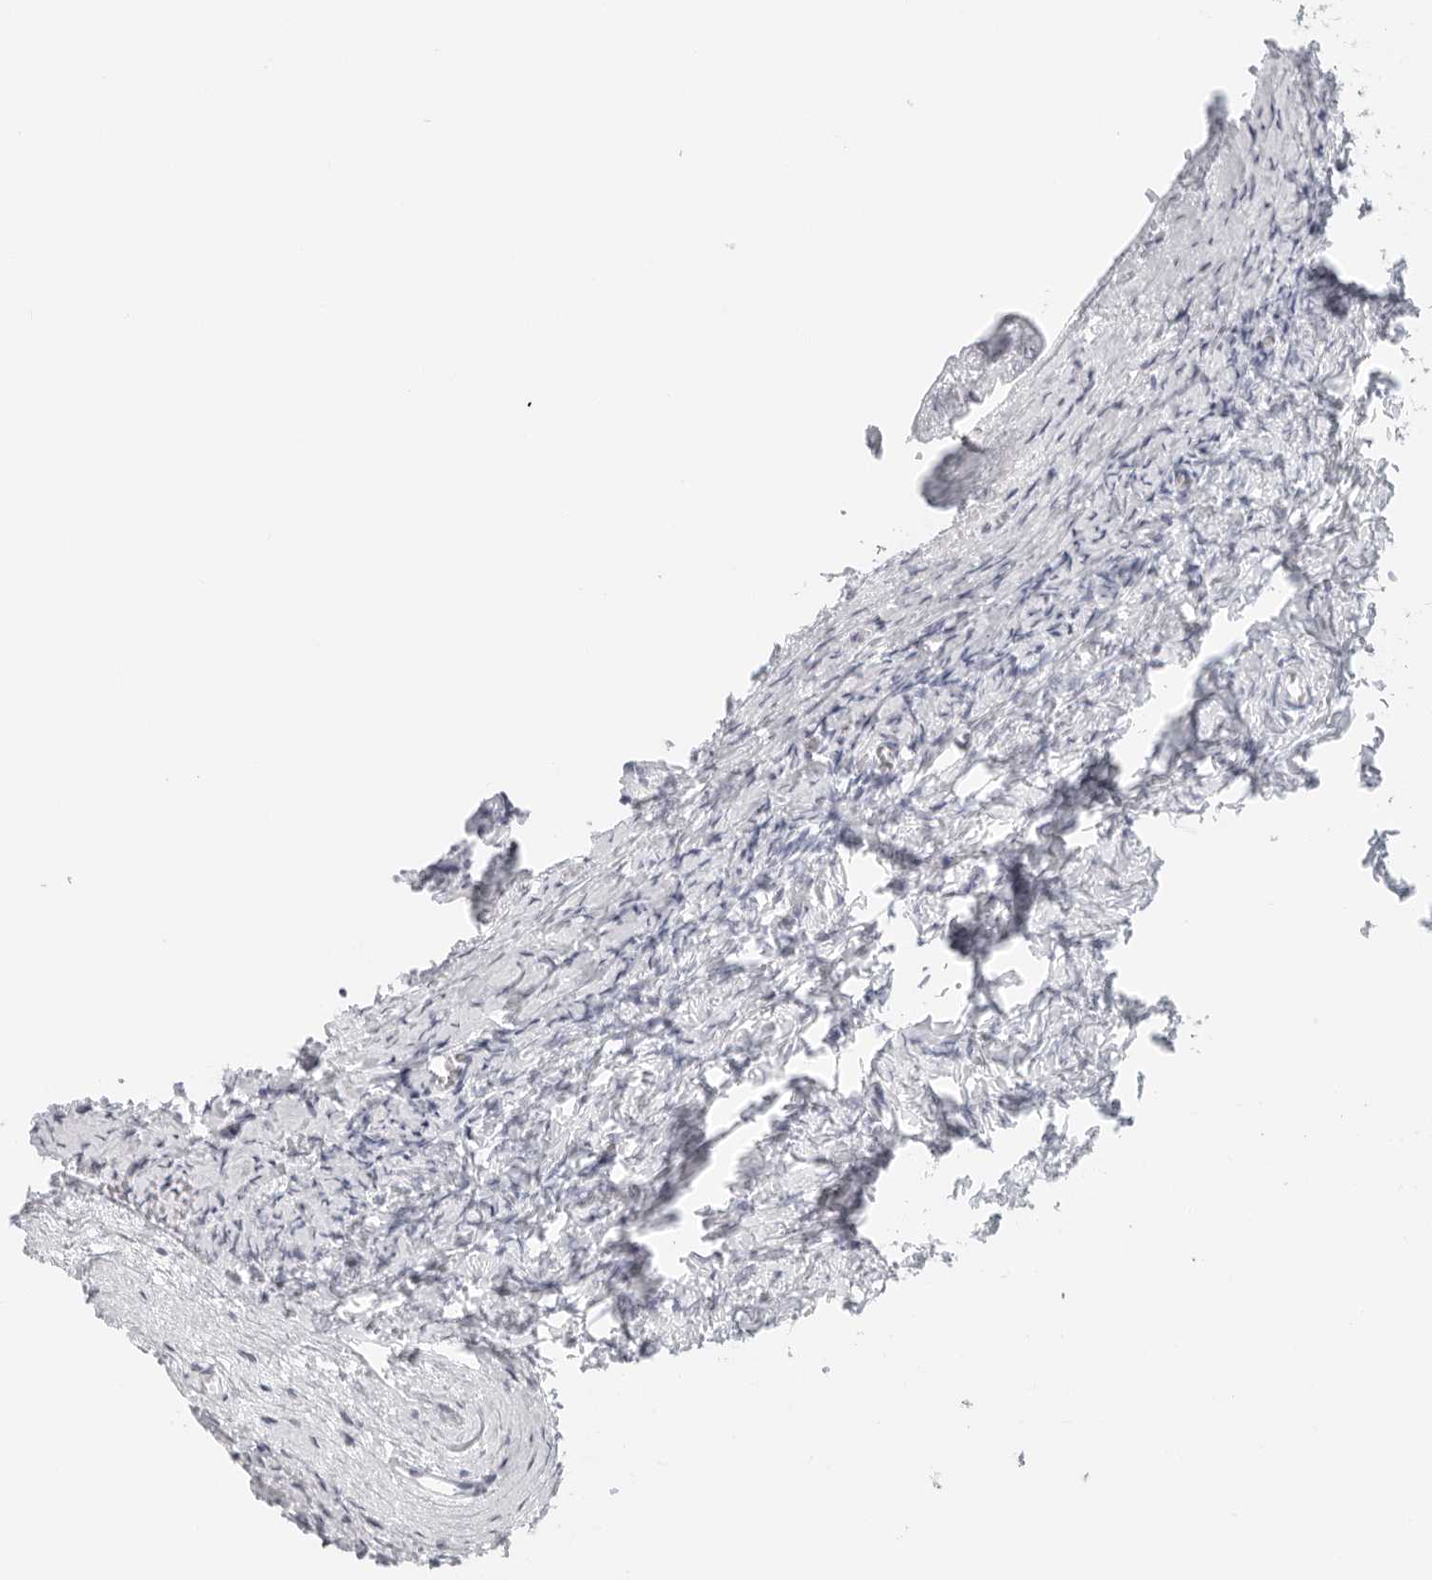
{"staining": {"intensity": "negative", "quantity": "none", "location": "none"}, "tissue": "ovary", "cell_type": "Follicle cells", "image_type": "normal", "snomed": [{"axis": "morphology", "description": "Normal tissue, NOS"}, {"axis": "topography", "description": "Ovary"}], "caption": "This is a image of immunohistochemistry (IHC) staining of benign ovary, which shows no positivity in follicle cells. Nuclei are stained in blue.", "gene": "CST1", "patient": {"sex": "female", "age": 27}}